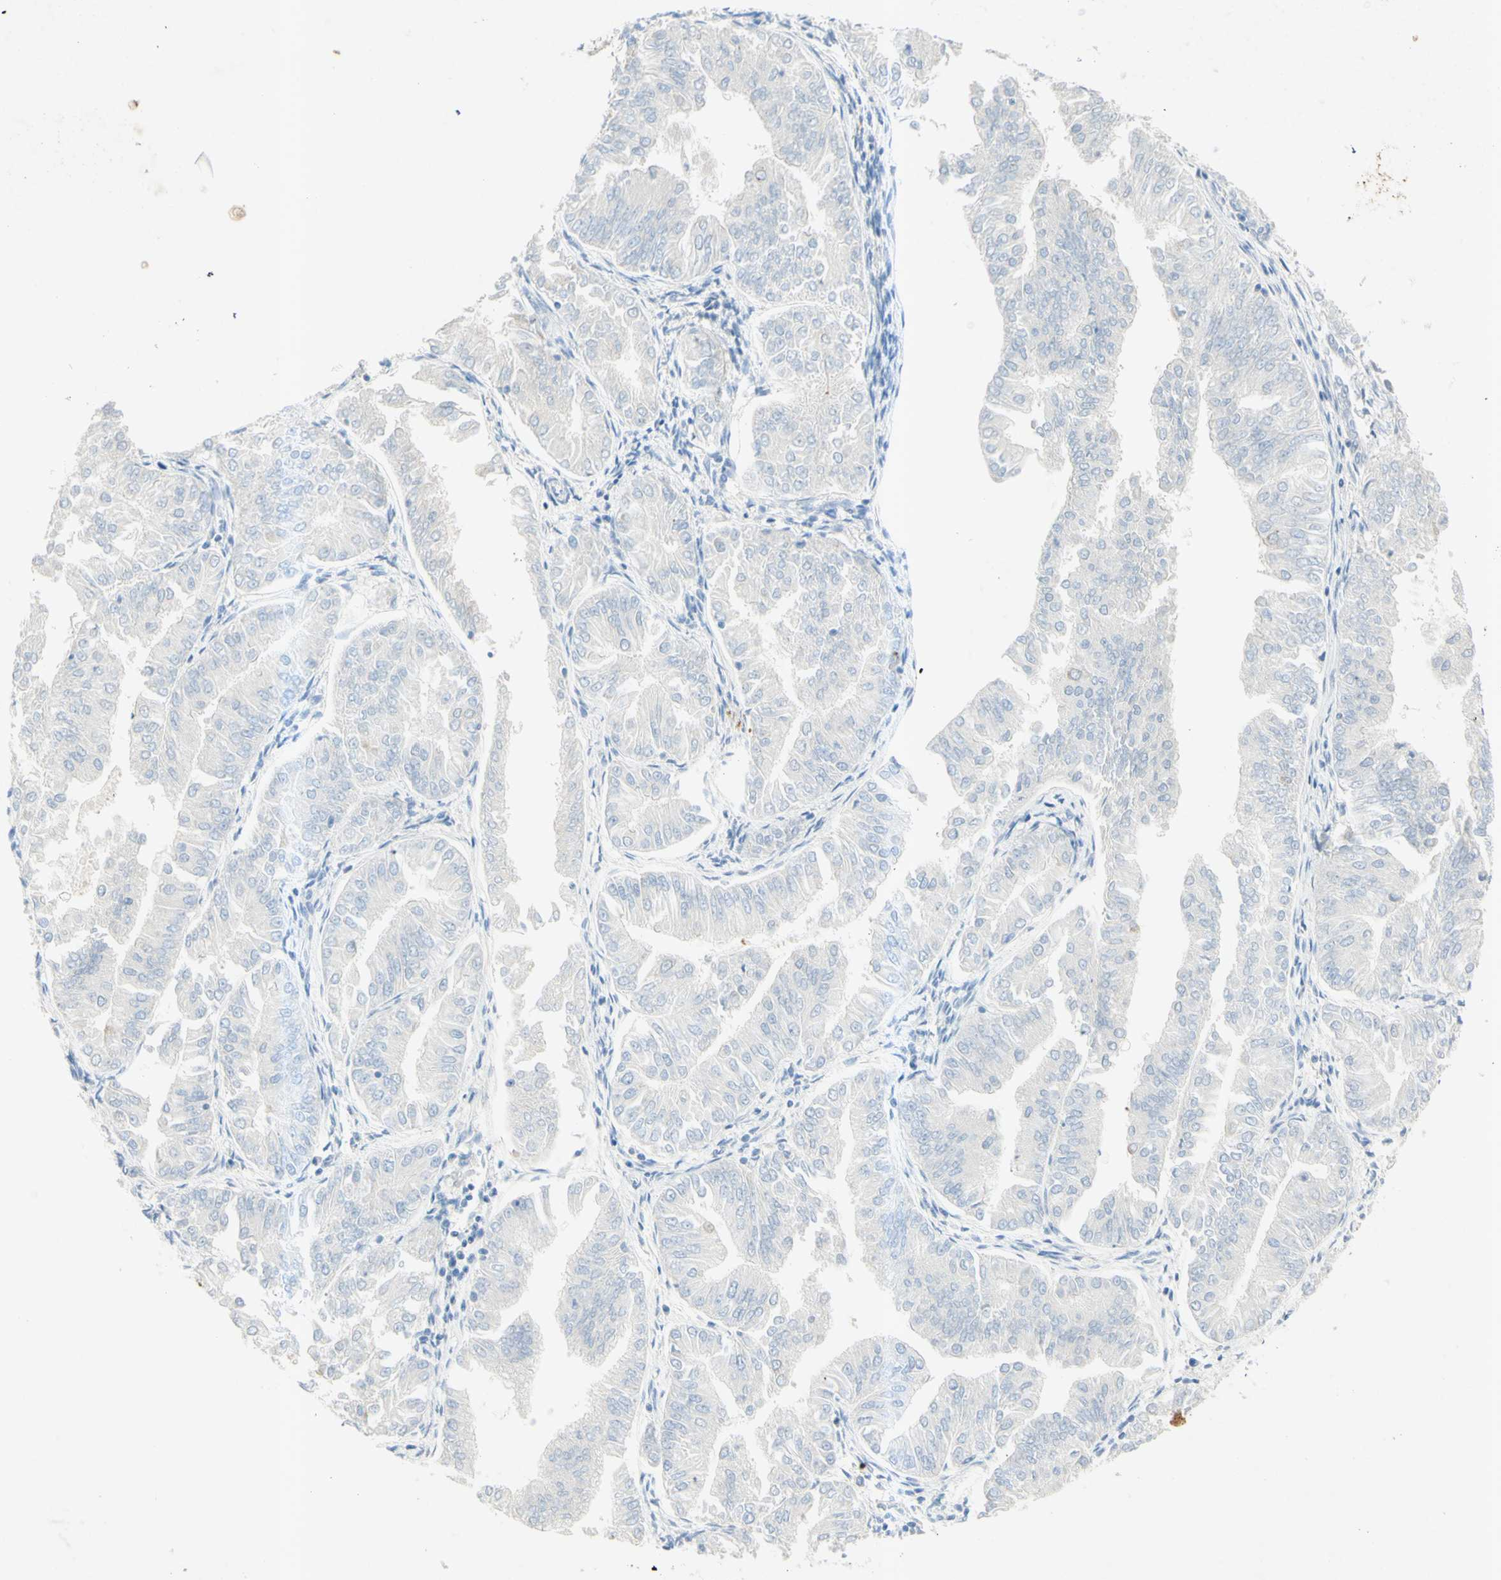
{"staining": {"intensity": "negative", "quantity": "none", "location": "none"}, "tissue": "endometrial cancer", "cell_type": "Tumor cells", "image_type": "cancer", "snomed": [{"axis": "morphology", "description": "Adenocarcinoma, NOS"}, {"axis": "topography", "description": "Endometrium"}], "caption": "A micrograph of endometrial cancer stained for a protein exhibits no brown staining in tumor cells.", "gene": "GDF15", "patient": {"sex": "female", "age": 53}}